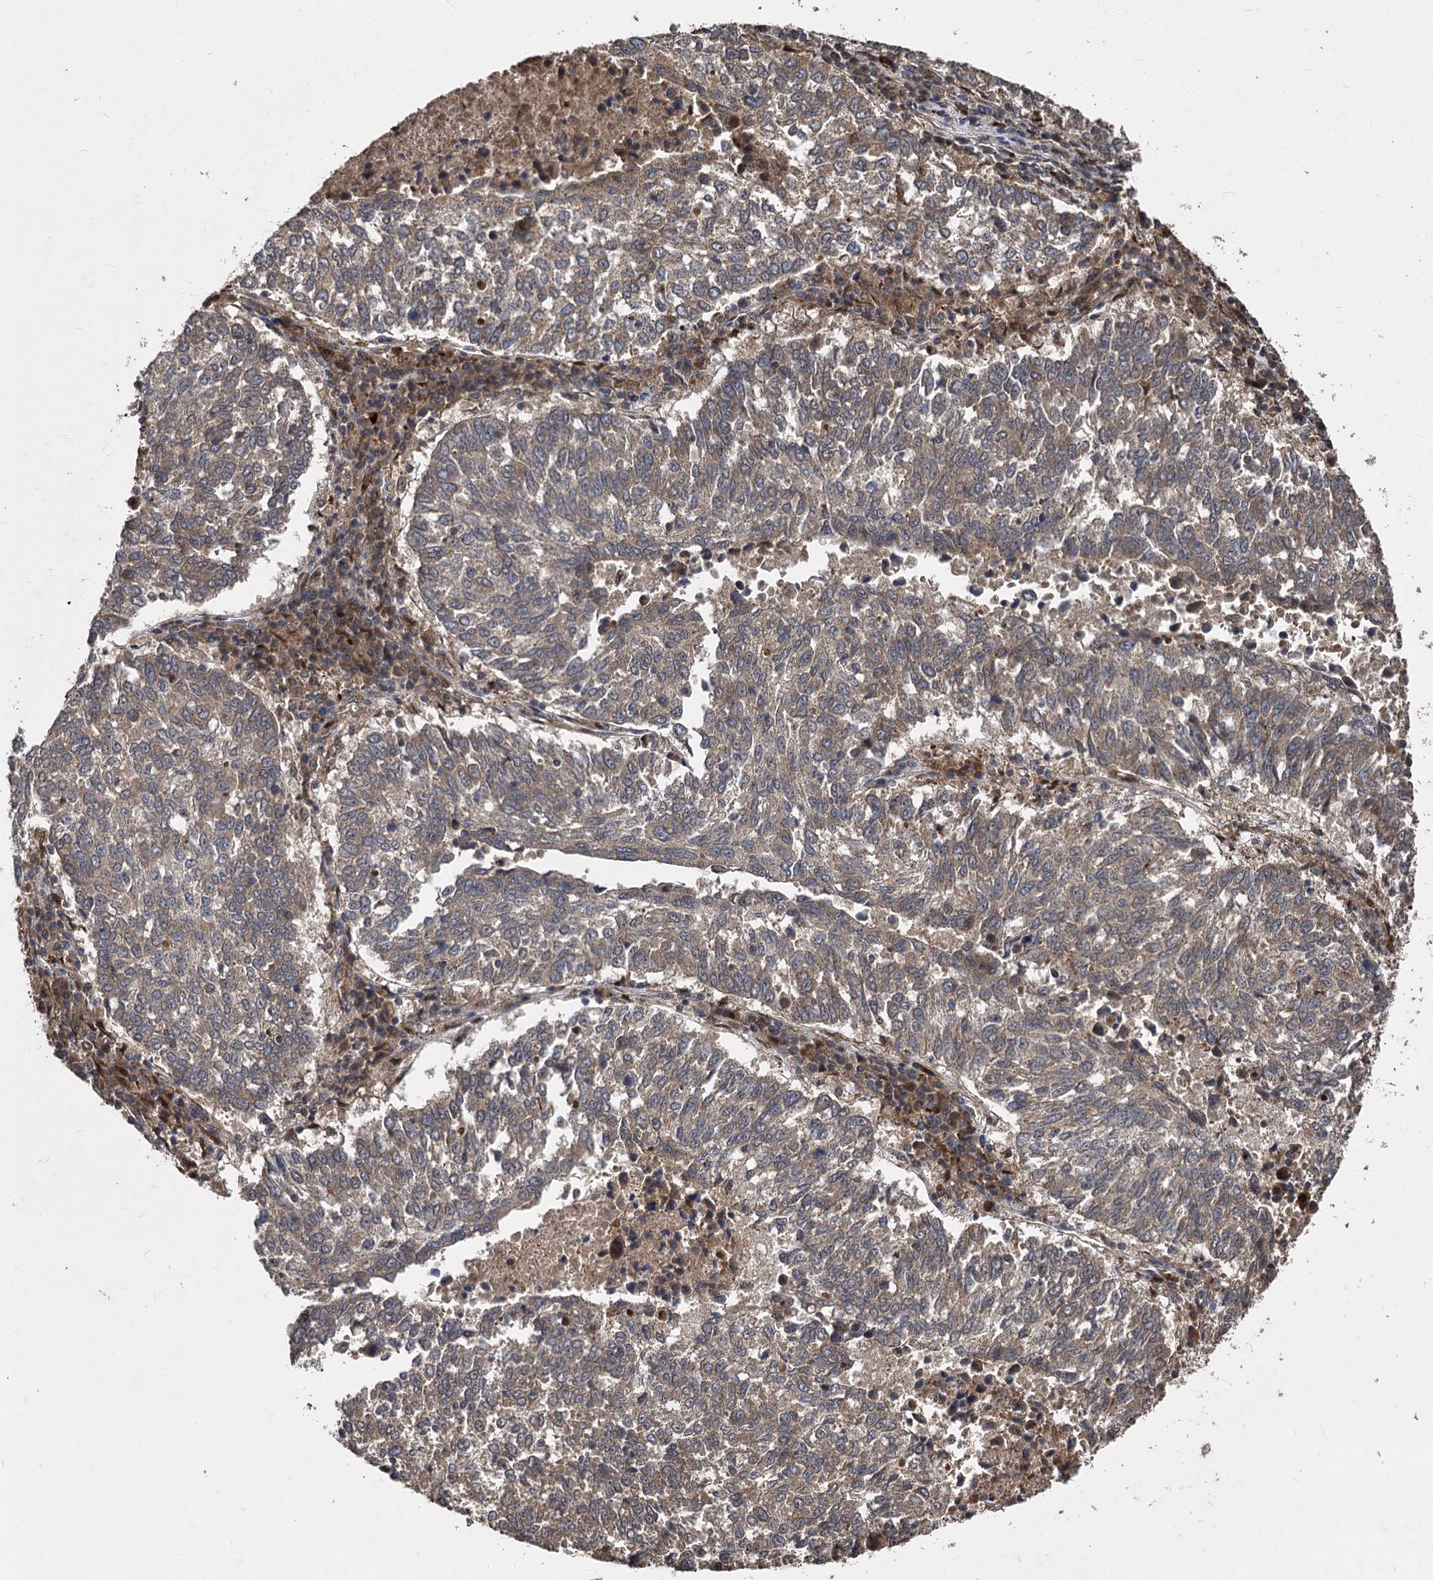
{"staining": {"intensity": "weak", "quantity": ">75%", "location": "cytoplasmic/membranous"}, "tissue": "lung cancer", "cell_type": "Tumor cells", "image_type": "cancer", "snomed": [{"axis": "morphology", "description": "Squamous cell carcinoma, NOS"}, {"axis": "topography", "description": "Lung"}], "caption": "Protein analysis of lung squamous cell carcinoma tissue displays weak cytoplasmic/membranous expression in about >75% of tumor cells.", "gene": "BCL2L2", "patient": {"sex": "male", "age": 73}}